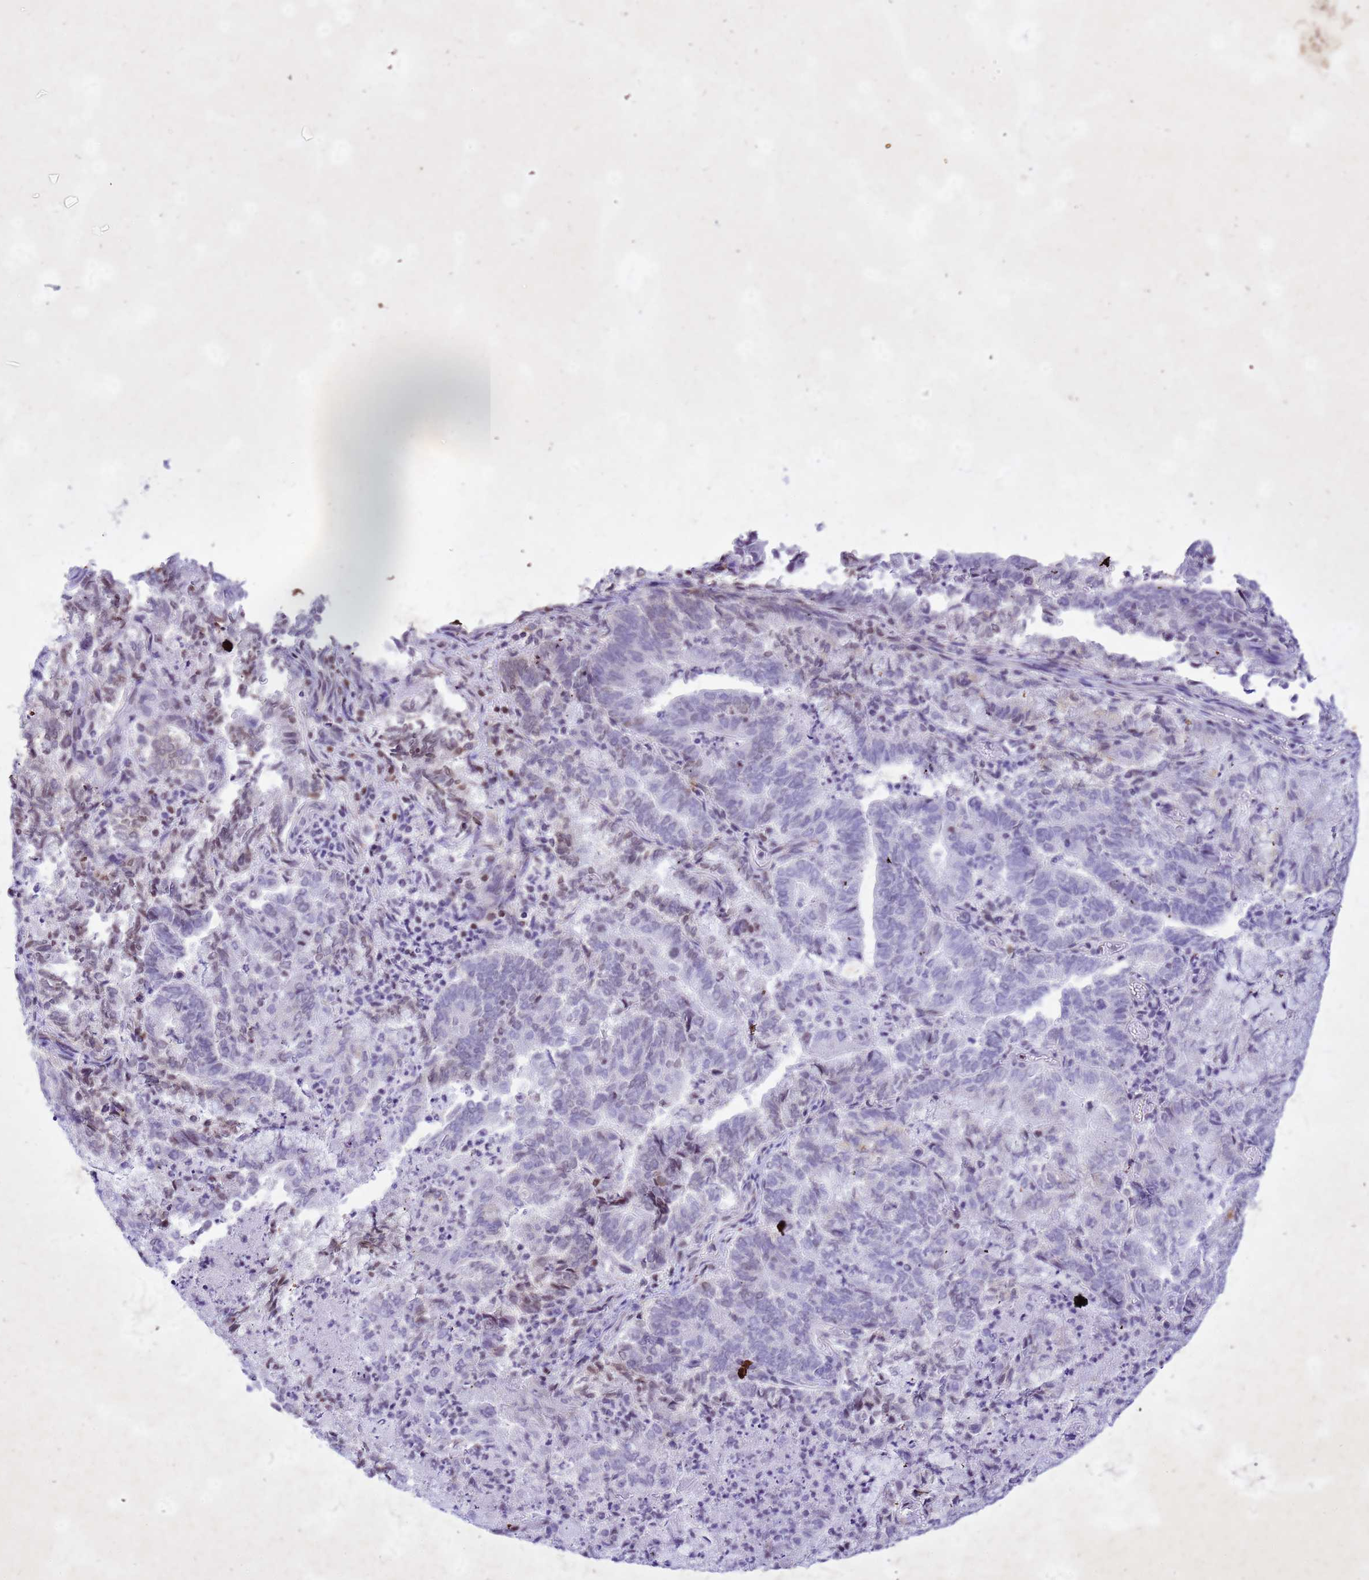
{"staining": {"intensity": "negative", "quantity": "none", "location": "none"}, "tissue": "endometrial cancer", "cell_type": "Tumor cells", "image_type": "cancer", "snomed": [{"axis": "morphology", "description": "Adenocarcinoma, NOS"}, {"axis": "topography", "description": "Endometrium"}], "caption": "The photomicrograph displays no significant staining in tumor cells of endometrial cancer.", "gene": "COPS9", "patient": {"sex": "female", "age": 80}}